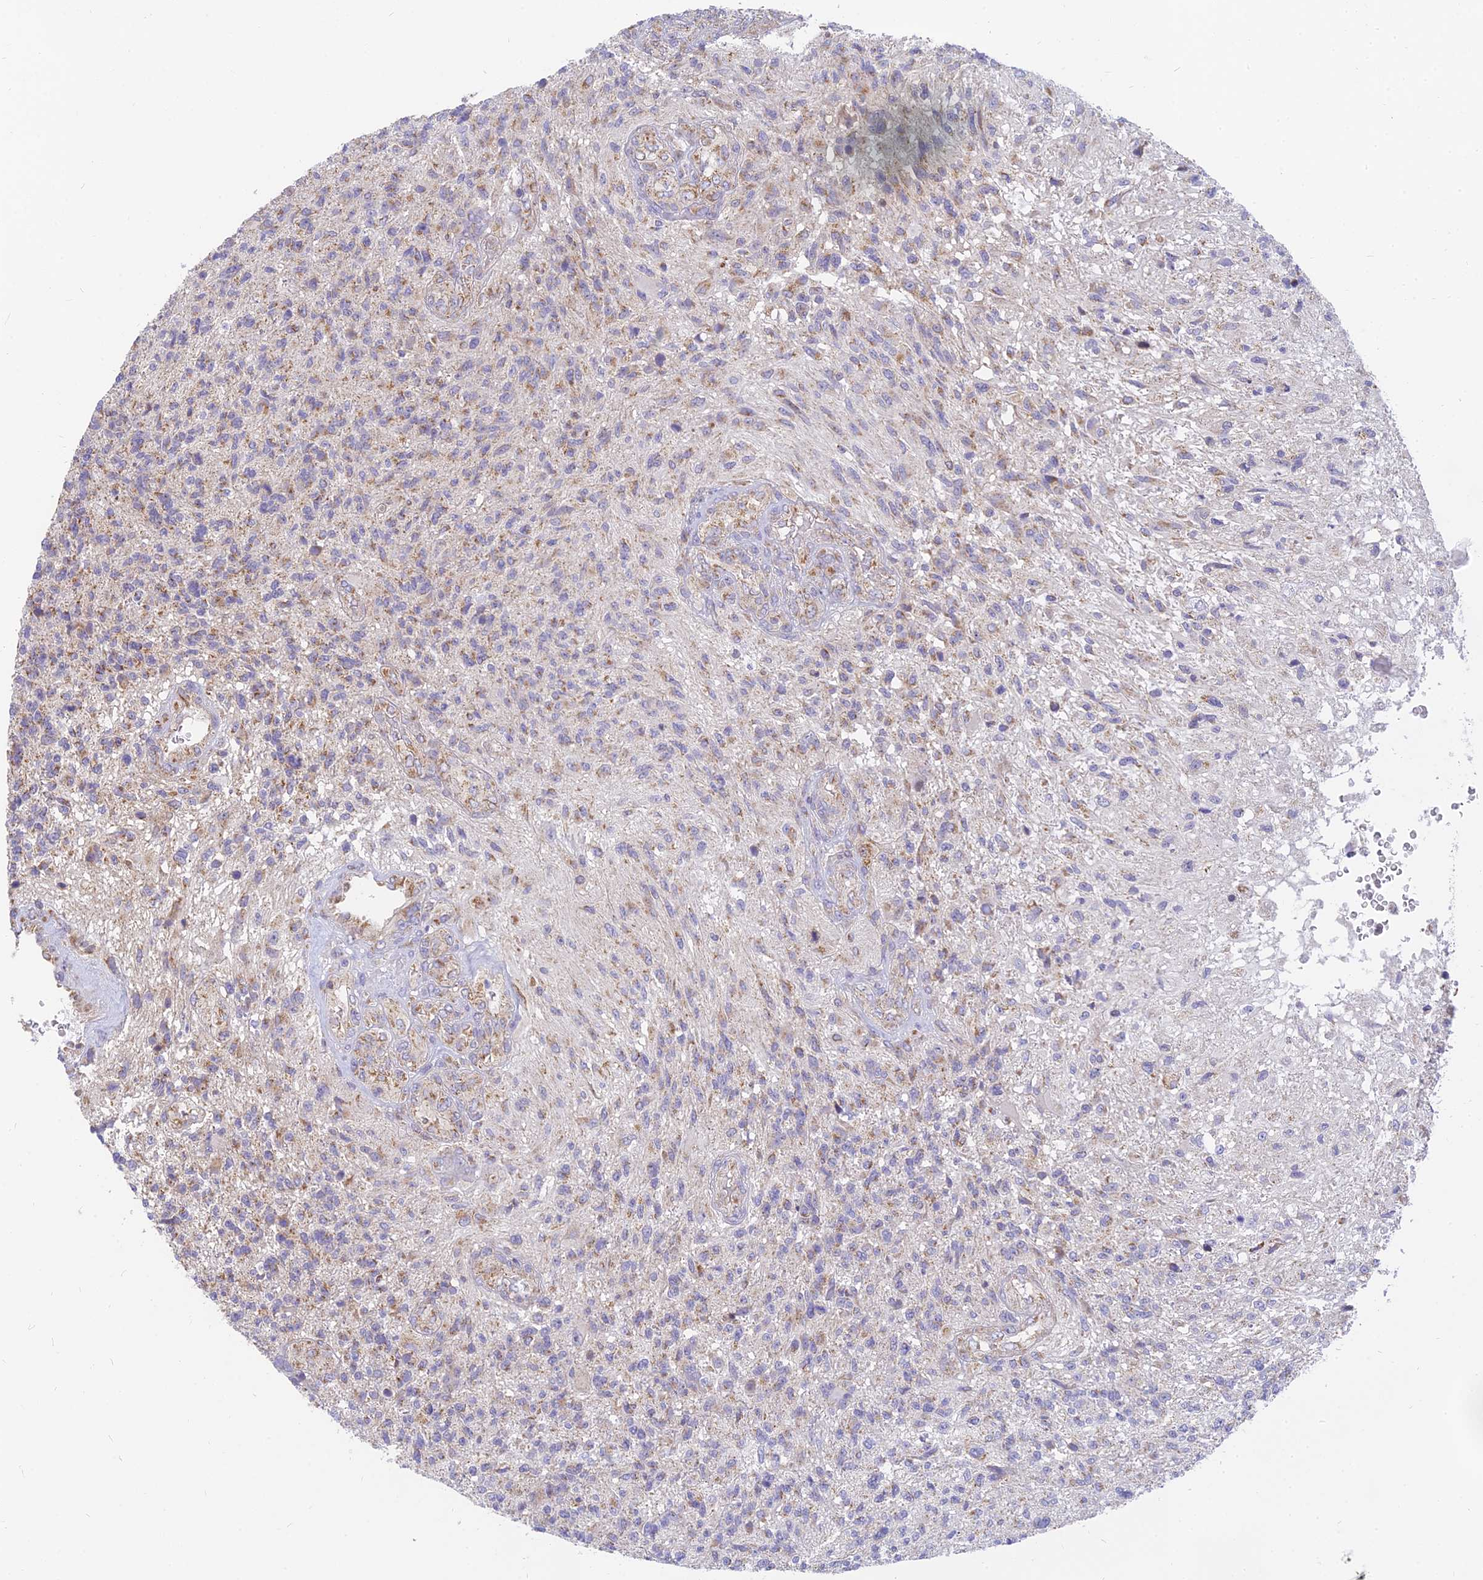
{"staining": {"intensity": "moderate", "quantity": "25%-75%", "location": "cytoplasmic/membranous"}, "tissue": "glioma", "cell_type": "Tumor cells", "image_type": "cancer", "snomed": [{"axis": "morphology", "description": "Glioma, malignant, High grade"}, {"axis": "topography", "description": "Brain"}], "caption": "Tumor cells show moderate cytoplasmic/membranous positivity in about 25%-75% of cells in high-grade glioma (malignant).", "gene": "MRPL15", "patient": {"sex": "male", "age": 56}}